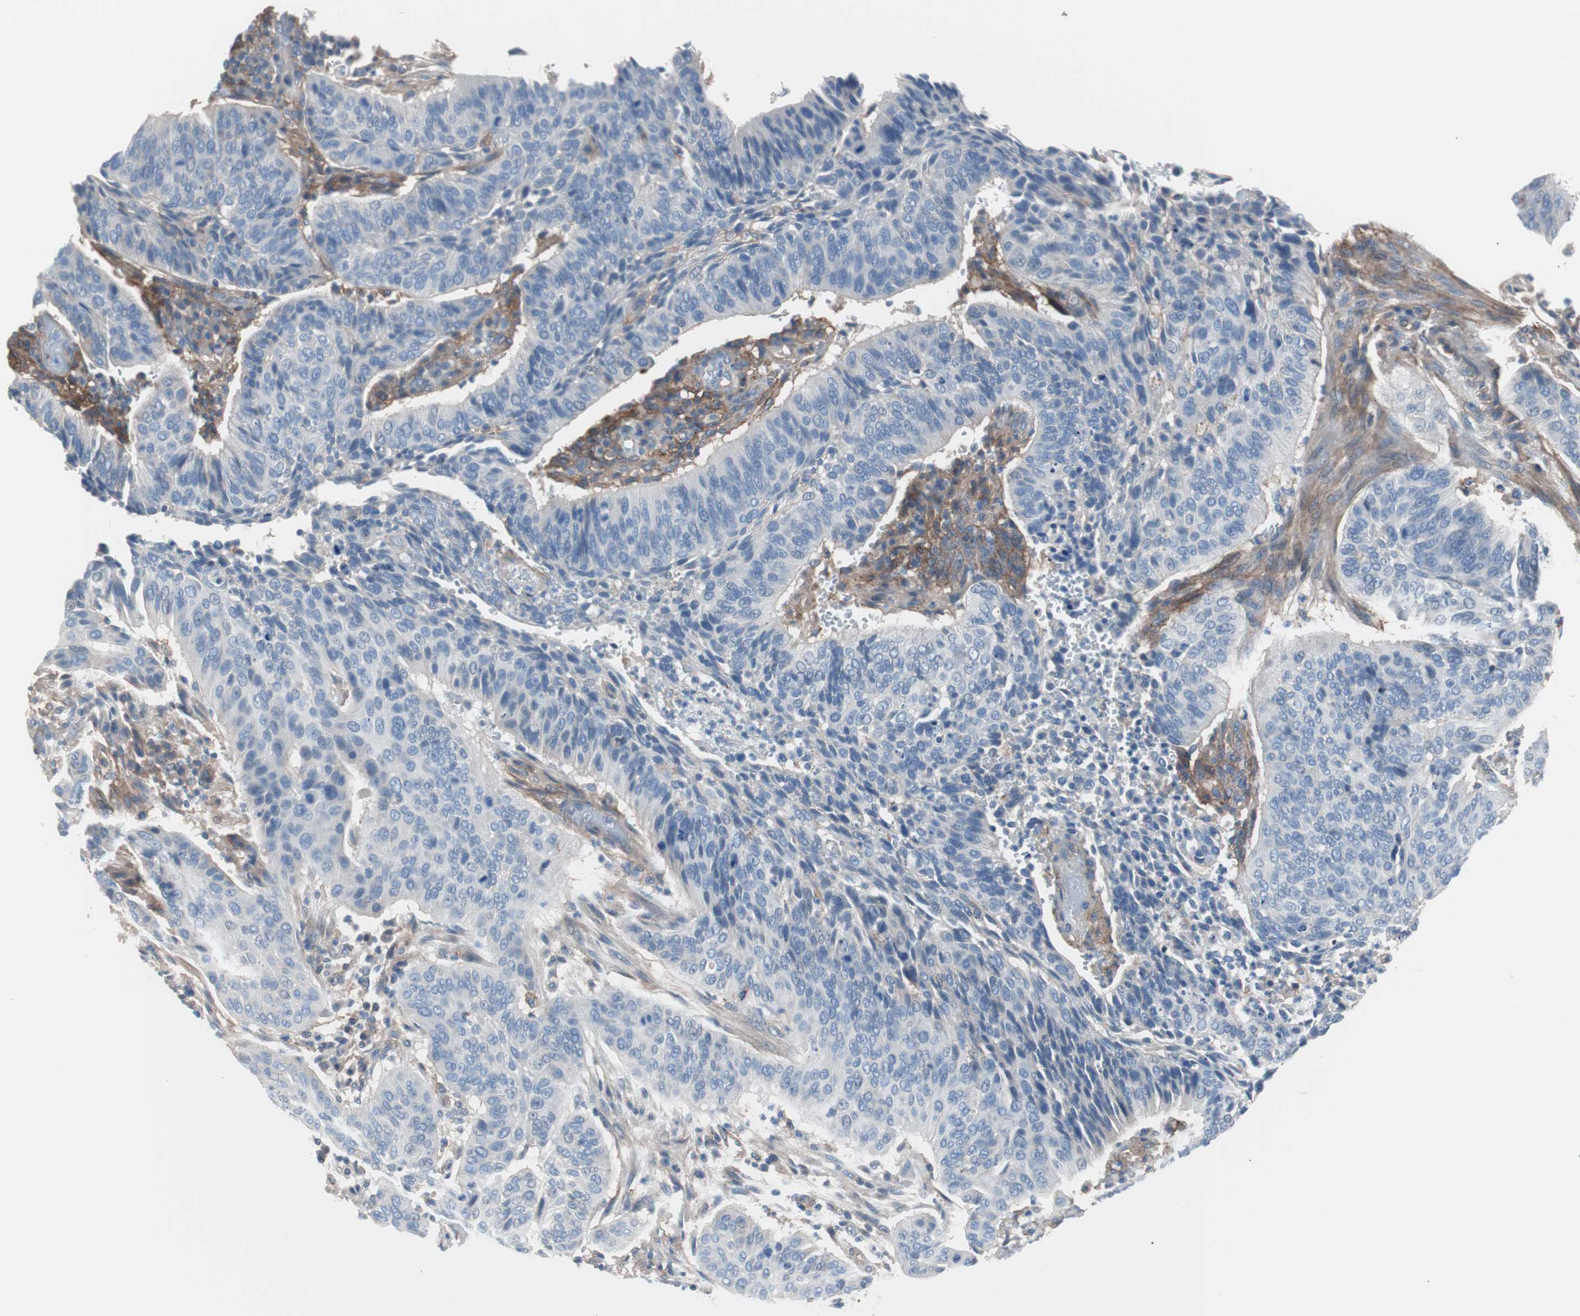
{"staining": {"intensity": "negative", "quantity": "none", "location": "none"}, "tissue": "cervical cancer", "cell_type": "Tumor cells", "image_type": "cancer", "snomed": [{"axis": "morphology", "description": "Squamous cell carcinoma, NOS"}, {"axis": "topography", "description": "Cervix"}], "caption": "Tumor cells are negative for brown protein staining in cervical cancer (squamous cell carcinoma). (DAB (3,3'-diaminobenzidine) IHC with hematoxylin counter stain).", "gene": "CD81", "patient": {"sex": "female", "age": 39}}